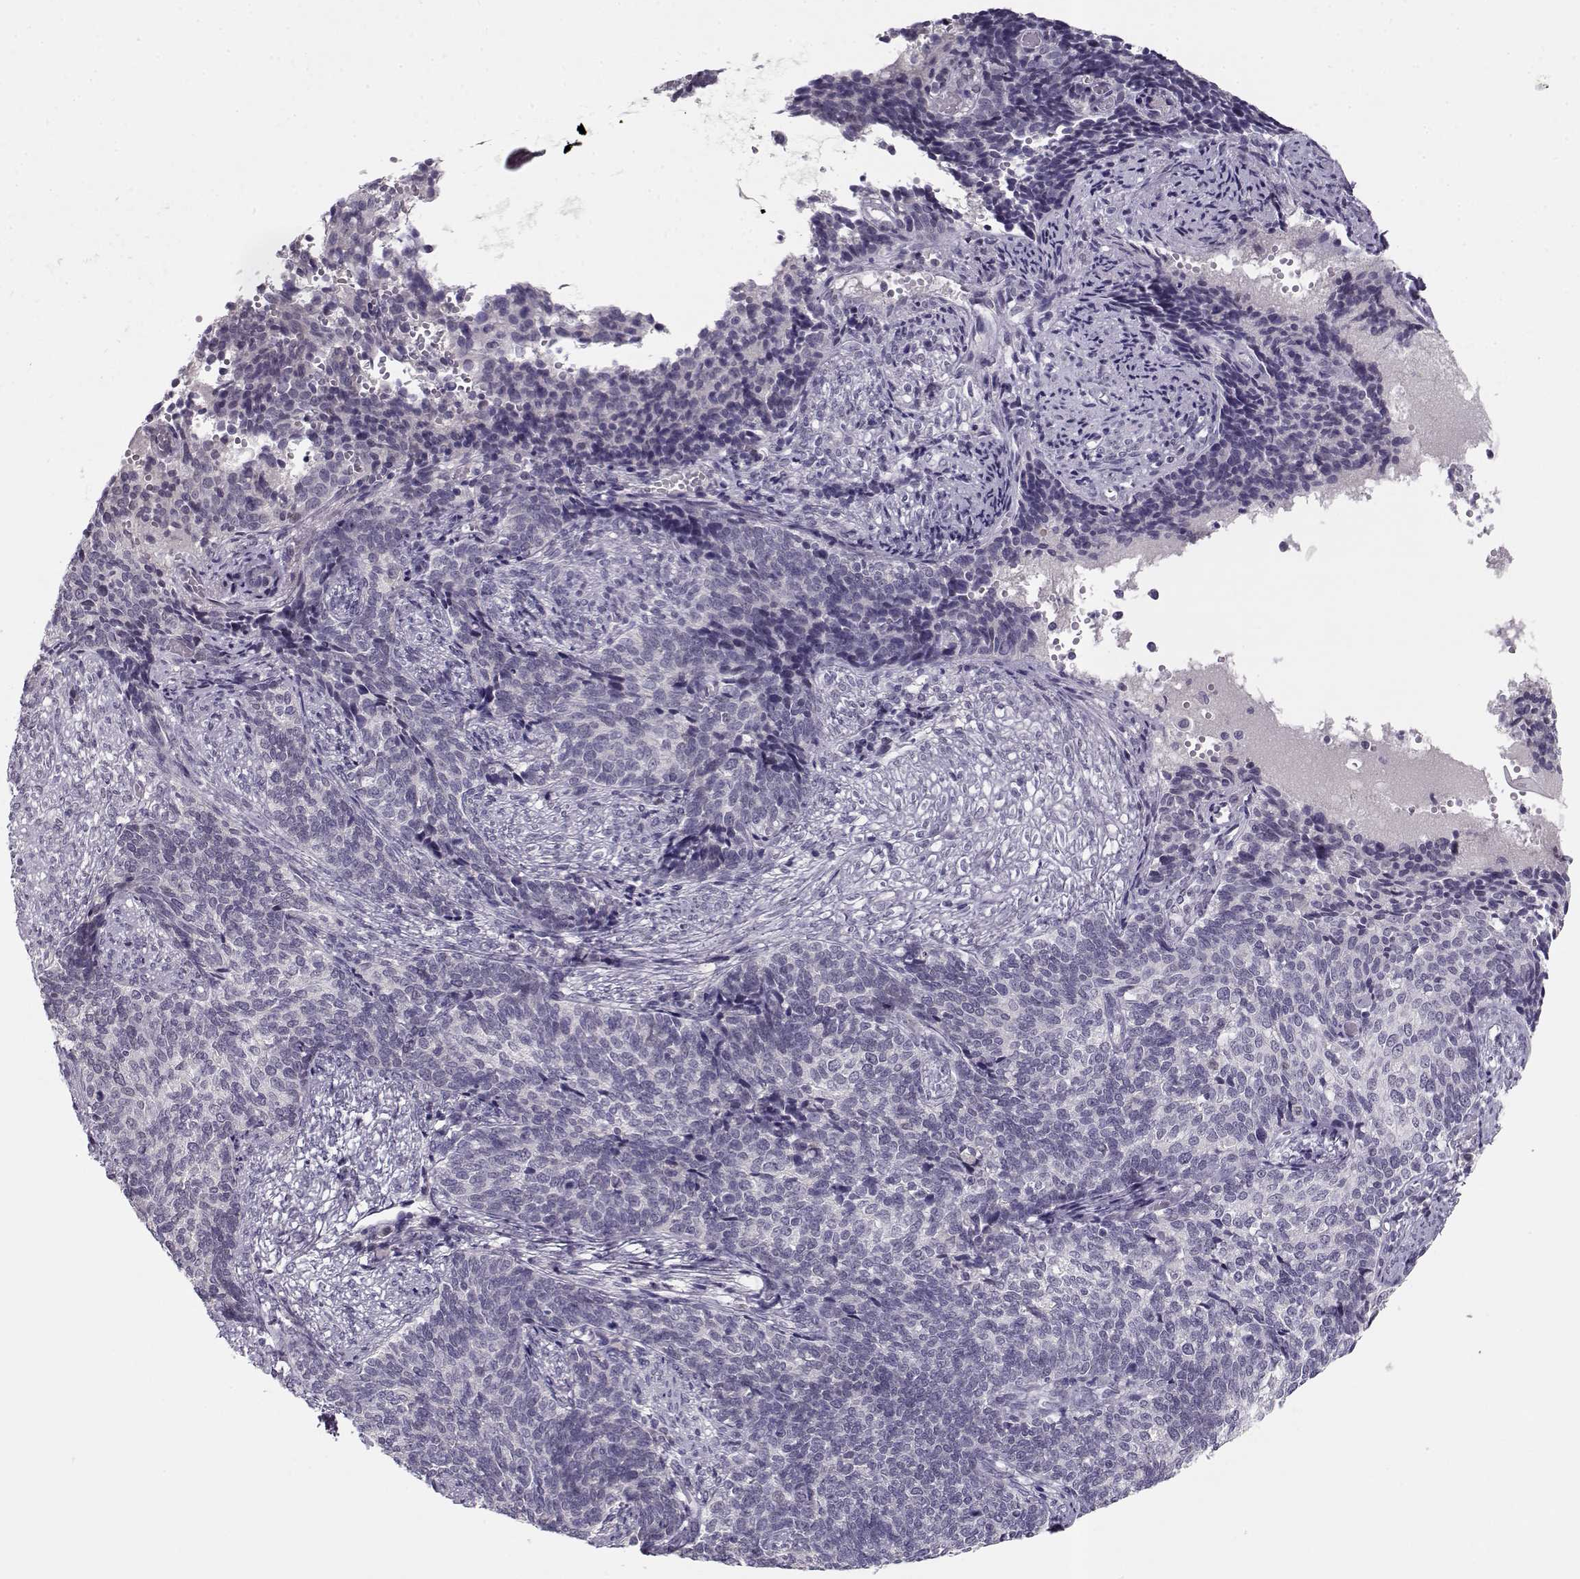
{"staining": {"intensity": "negative", "quantity": "none", "location": "none"}, "tissue": "cervical cancer", "cell_type": "Tumor cells", "image_type": "cancer", "snomed": [{"axis": "morphology", "description": "Squamous cell carcinoma, NOS"}, {"axis": "topography", "description": "Cervix"}], "caption": "The photomicrograph reveals no significant expression in tumor cells of squamous cell carcinoma (cervical). Nuclei are stained in blue.", "gene": "C16orf86", "patient": {"sex": "female", "age": 39}}